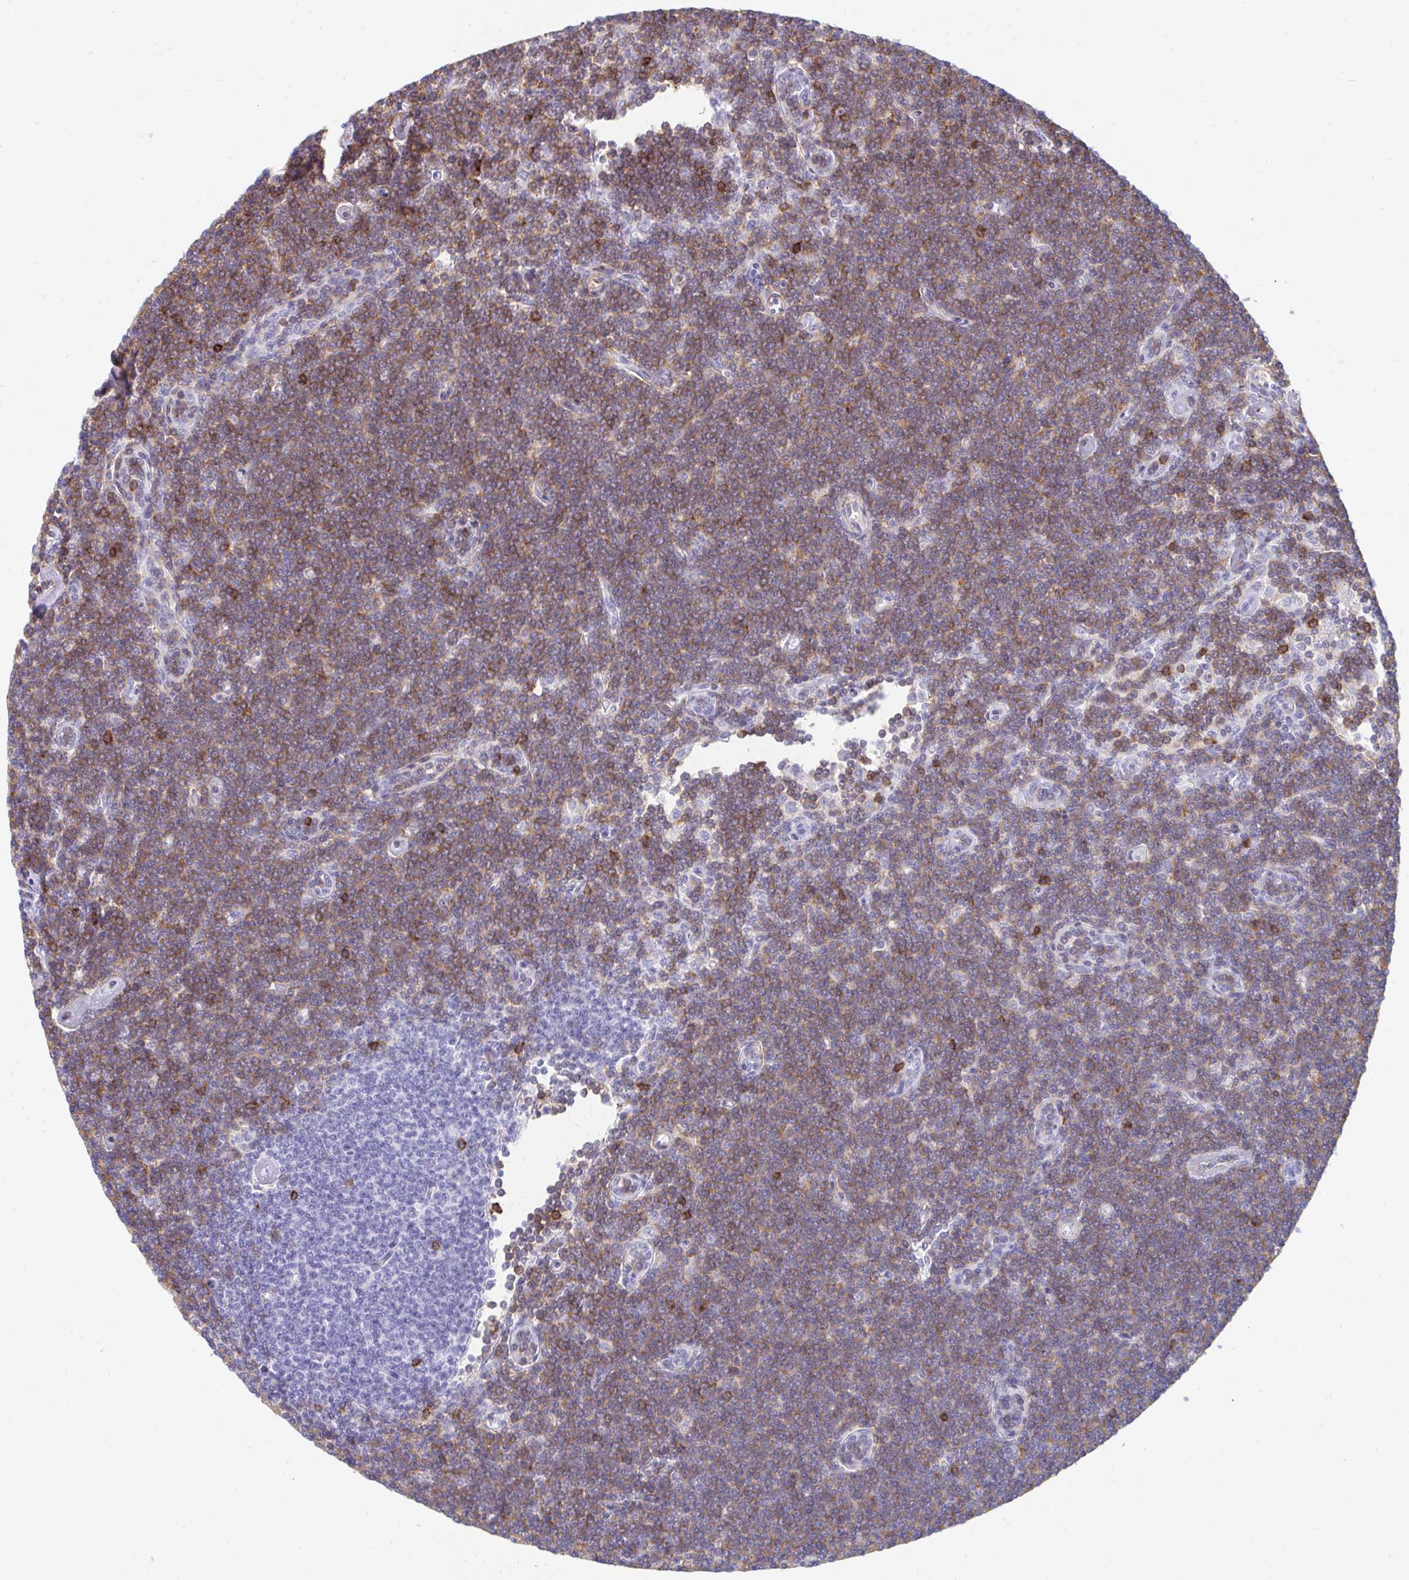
{"staining": {"intensity": "moderate", "quantity": ">75%", "location": "cytoplasmic/membranous"}, "tissue": "lymphoma", "cell_type": "Tumor cells", "image_type": "cancer", "snomed": [{"axis": "morphology", "description": "Malignant lymphoma, non-Hodgkin's type, Low grade"}, {"axis": "topography", "description": "Lymph node"}], "caption": "Immunohistochemistry (IHC) histopathology image of neoplastic tissue: malignant lymphoma, non-Hodgkin's type (low-grade) stained using IHC demonstrates medium levels of moderate protein expression localized specifically in the cytoplasmic/membranous of tumor cells, appearing as a cytoplasmic/membranous brown color.", "gene": "CD7", "patient": {"sex": "female", "age": 73}}